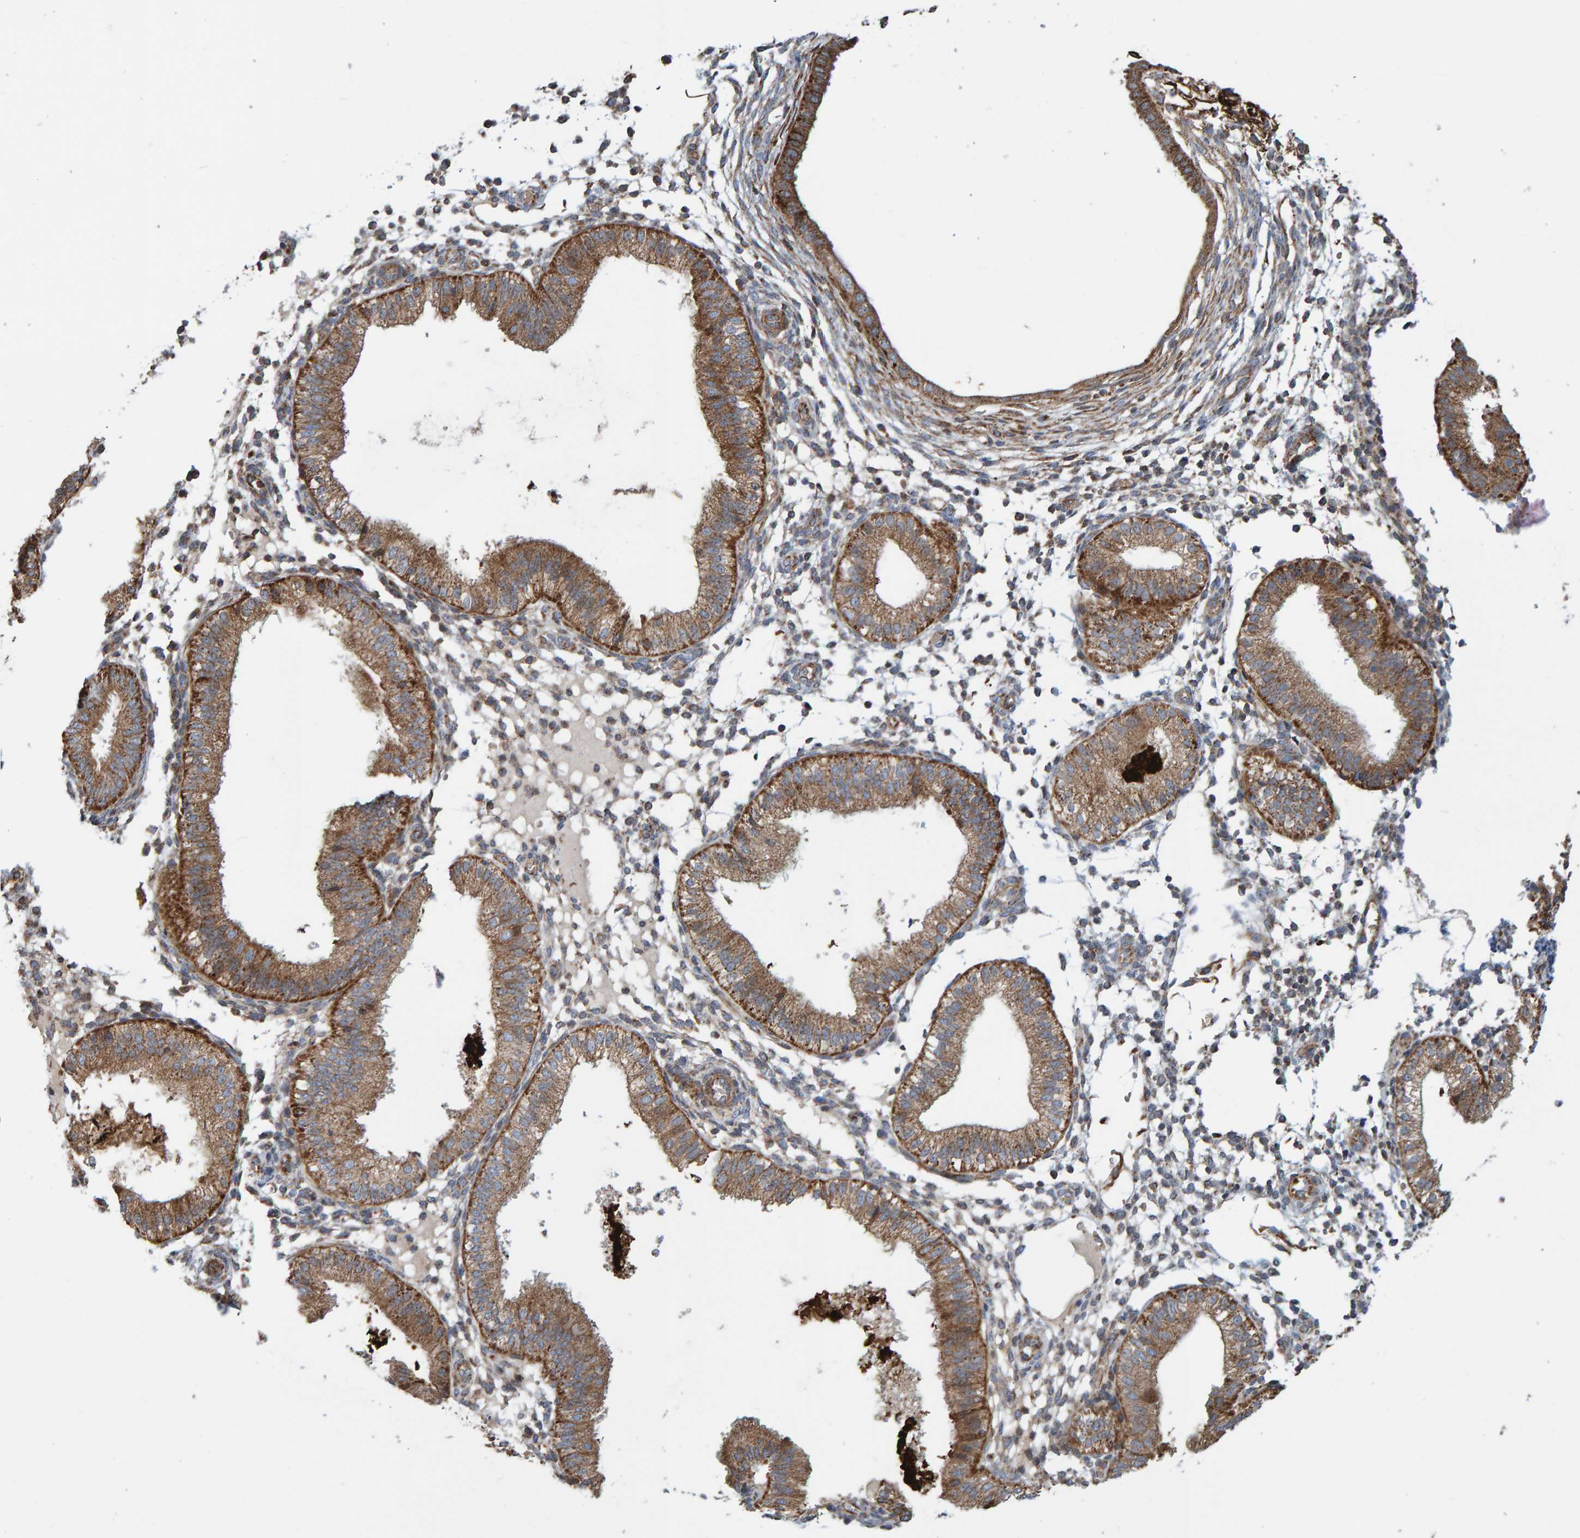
{"staining": {"intensity": "weak", "quantity": "25%-75%", "location": "cytoplasmic/membranous"}, "tissue": "endometrium", "cell_type": "Cells in endometrial stroma", "image_type": "normal", "snomed": [{"axis": "morphology", "description": "Normal tissue, NOS"}, {"axis": "topography", "description": "Endometrium"}], "caption": "Cells in endometrial stroma reveal low levels of weak cytoplasmic/membranous positivity in approximately 25%-75% of cells in normal human endometrium.", "gene": "MRPL45", "patient": {"sex": "female", "age": 39}}